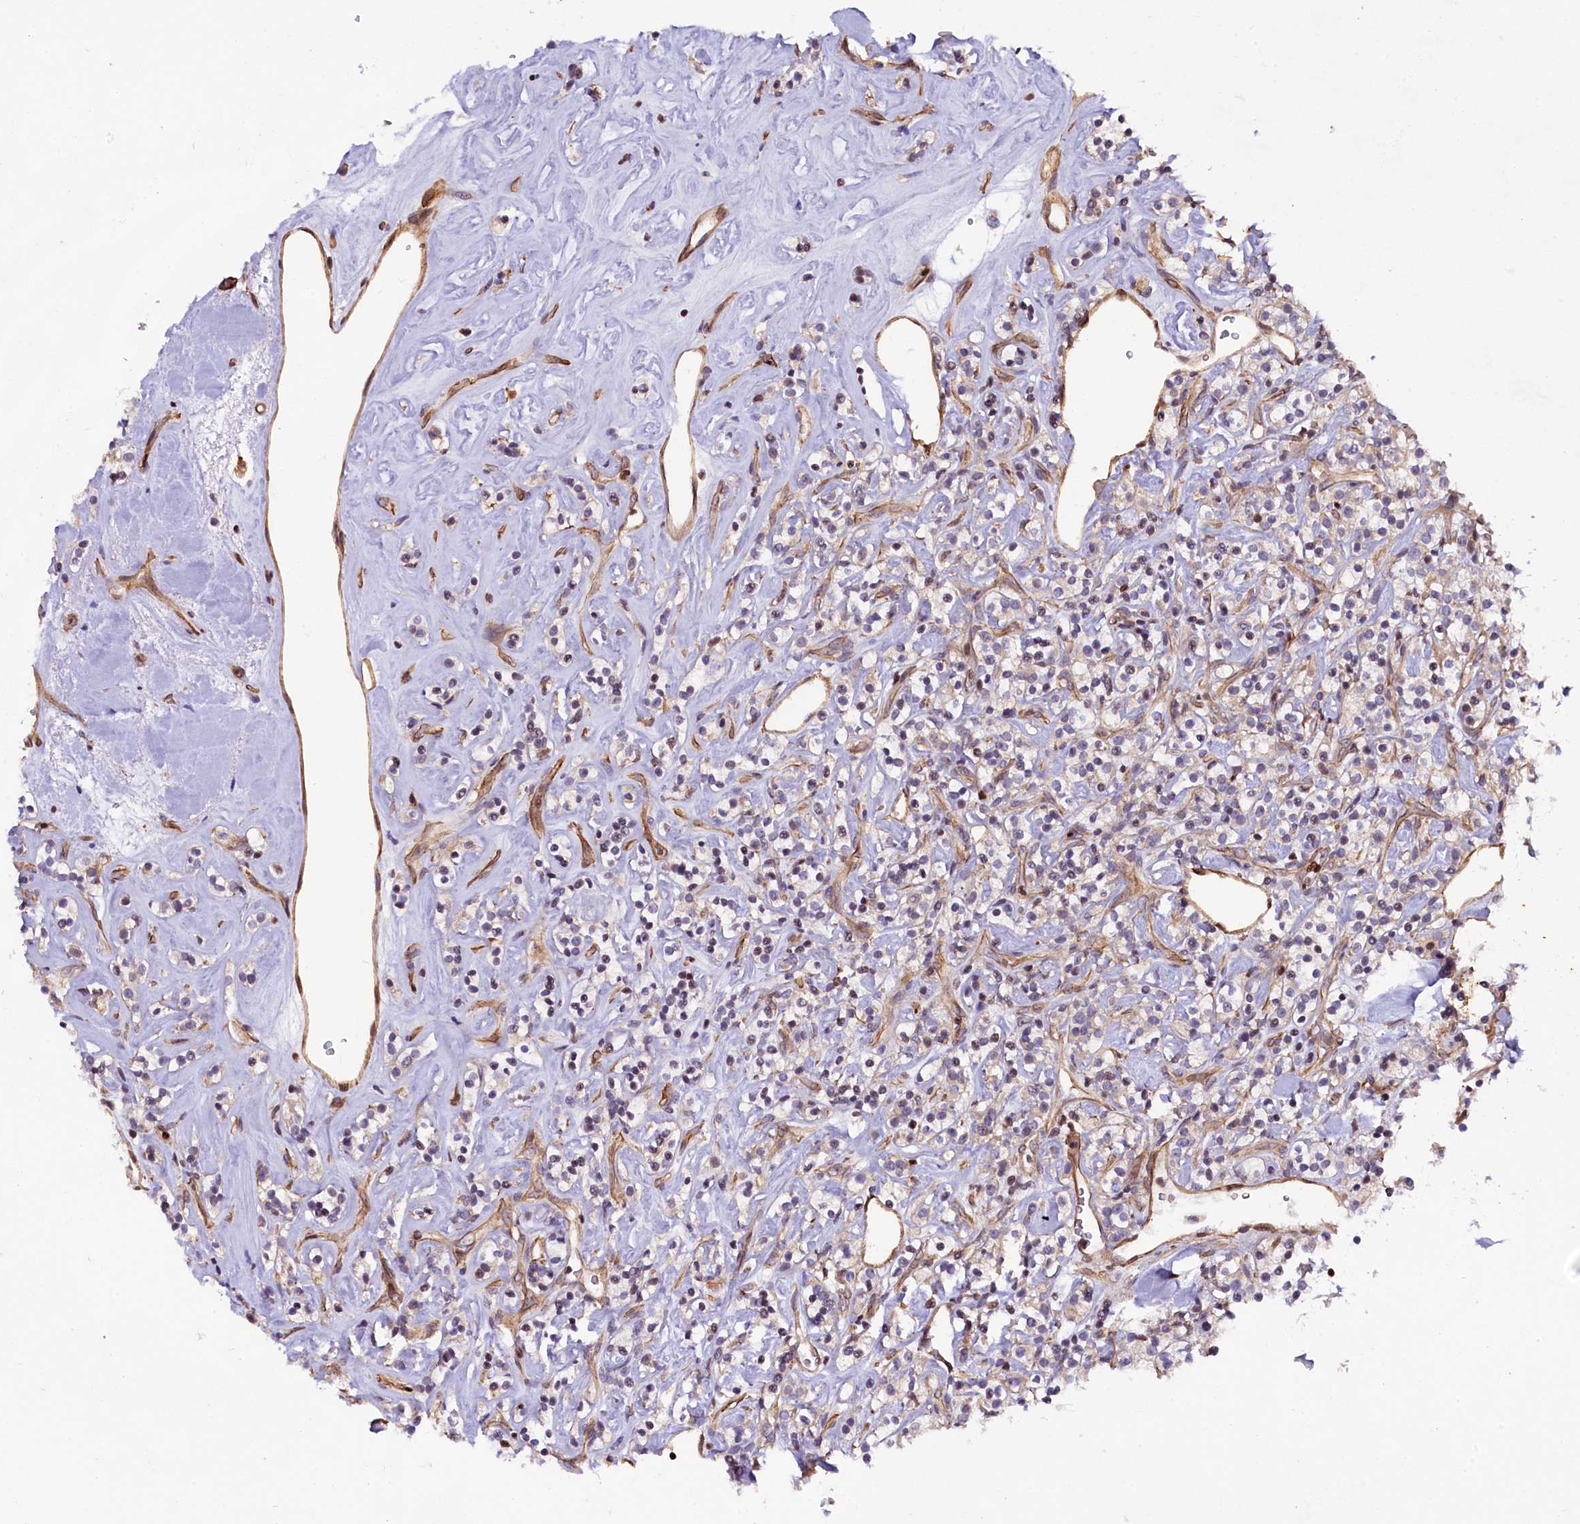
{"staining": {"intensity": "negative", "quantity": "none", "location": "none"}, "tissue": "renal cancer", "cell_type": "Tumor cells", "image_type": "cancer", "snomed": [{"axis": "morphology", "description": "Adenocarcinoma, NOS"}, {"axis": "topography", "description": "Kidney"}], "caption": "The micrograph shows no significant positivity in tumor cells of renal cancer (adenocarcinoma).", "gene": "SP4", "patient": {"sex": "male", "age": 77}}